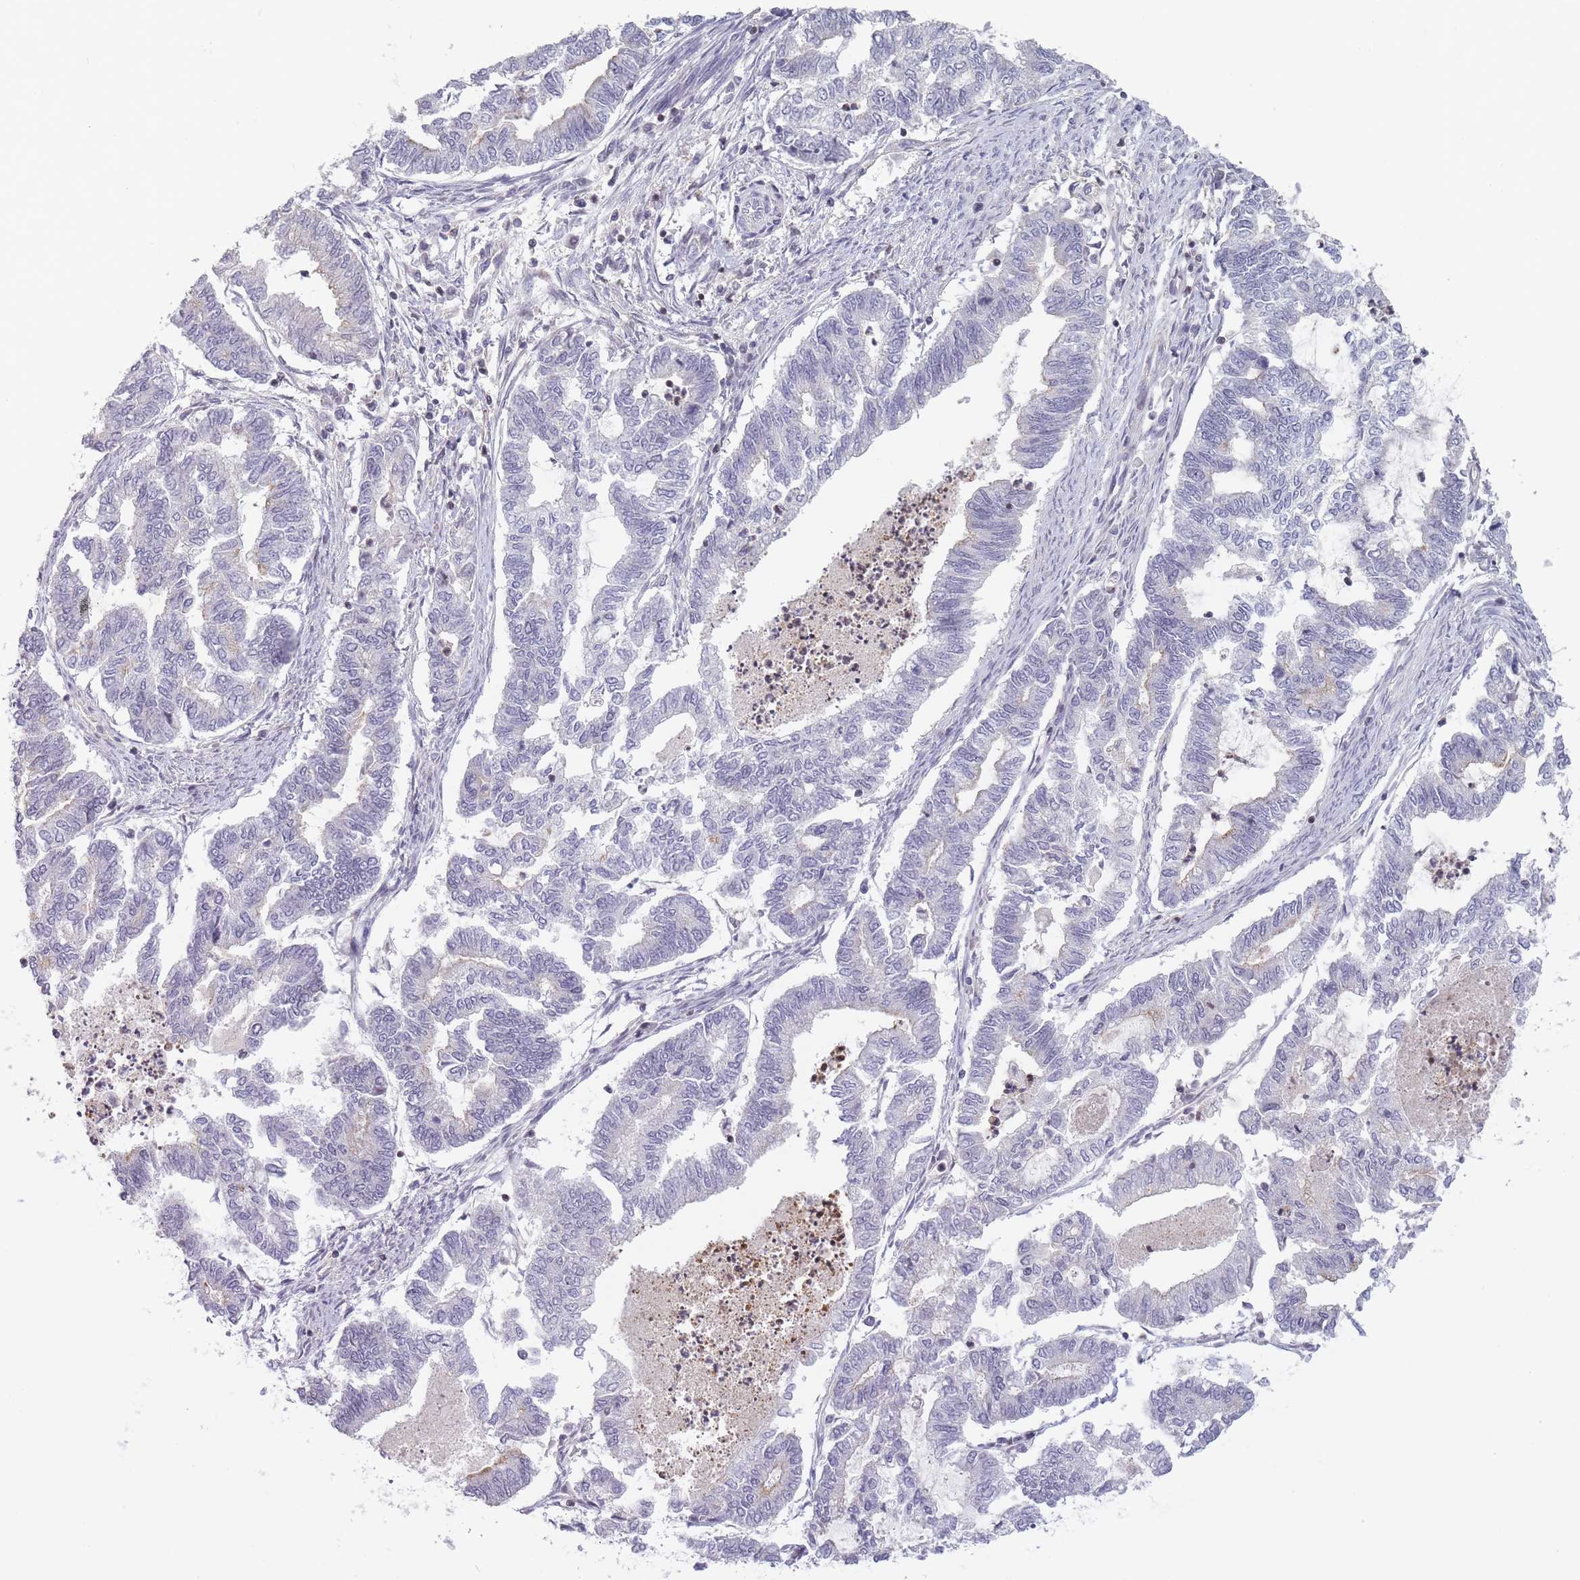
{"staining": {"intensity": "negative", "quantity": "none", "location": "none"}, "tissue": "endometrial cancer", "cell_type": "Tumor cells", "image_type": "cancer", "snomed": [{"axis": "morphology", "description": "Adenocarcinoma, NOS"}, {"axis": "topography", "description": "Endometrium"}], "caption": "Tumor cells show no significant expression in adenocarcinoma (endometrial).", "gene": "SLC35F5", "patient": {"sex": "female", "age": 79}}